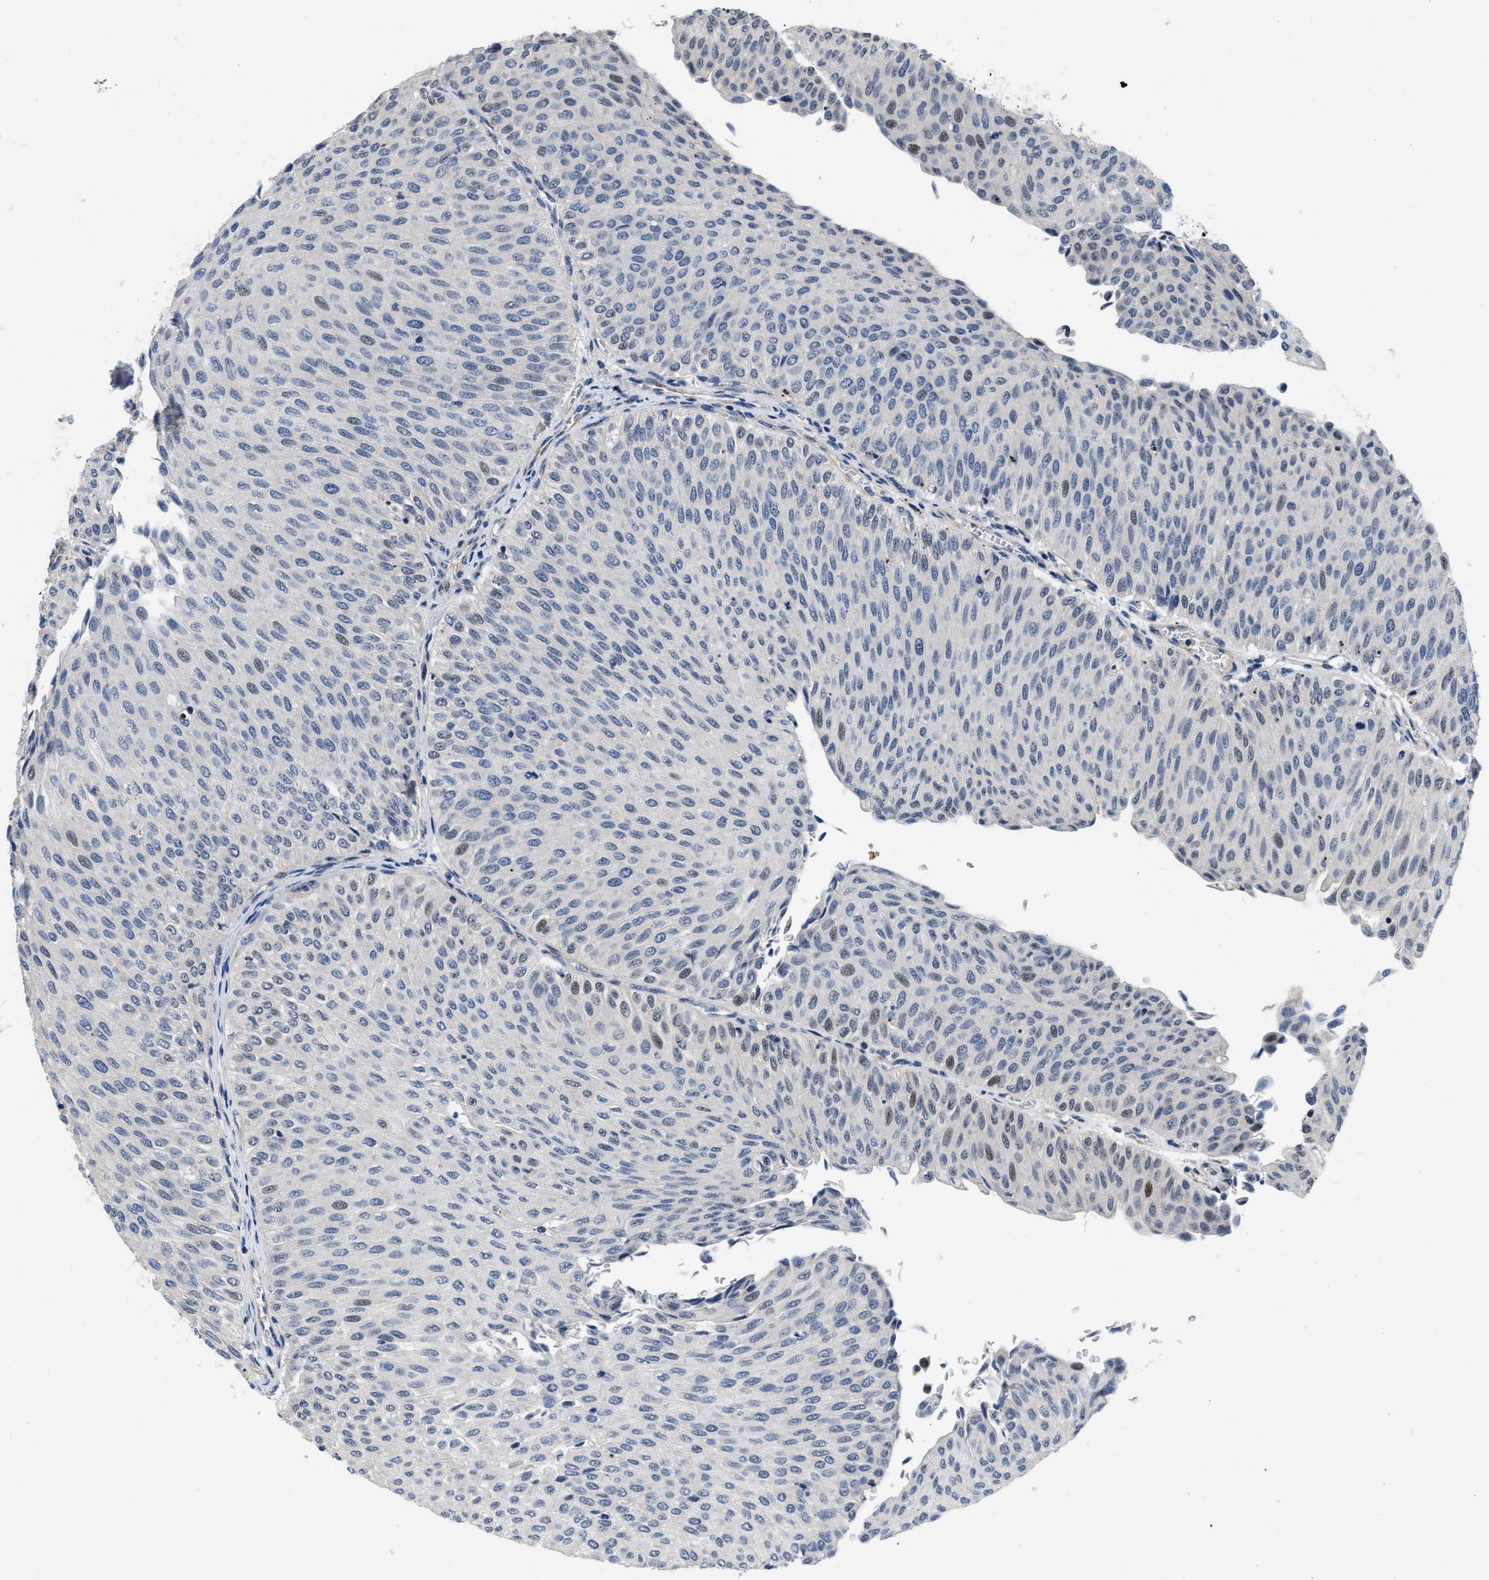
{"staining": {"intensity": "moderate", "quantity": "<25%", "location": "nuclear"}, "tissue": "urothelial cancer", "cell_type": "Tumor cells", "image_type": "cancer", "snomed": [{"axis": "morphology", "description": "Urothelial carcinoma, Low grade"}, {"axis": "topography", "description": "Urinary bladder"}], "caption": "Immunohistochemical staining of human low-grade urothelial carcinoma exhibits moderate nuclear protein staining in about <25% of tumor cells. The staining was performed using DAB (3,3'-diaminobenzidine), with brown indicating positive protein expression. Nuclei are stained blue with hematoxylin.", "gene": "VIP", "patient": {"sex": "male", "age": 78}}